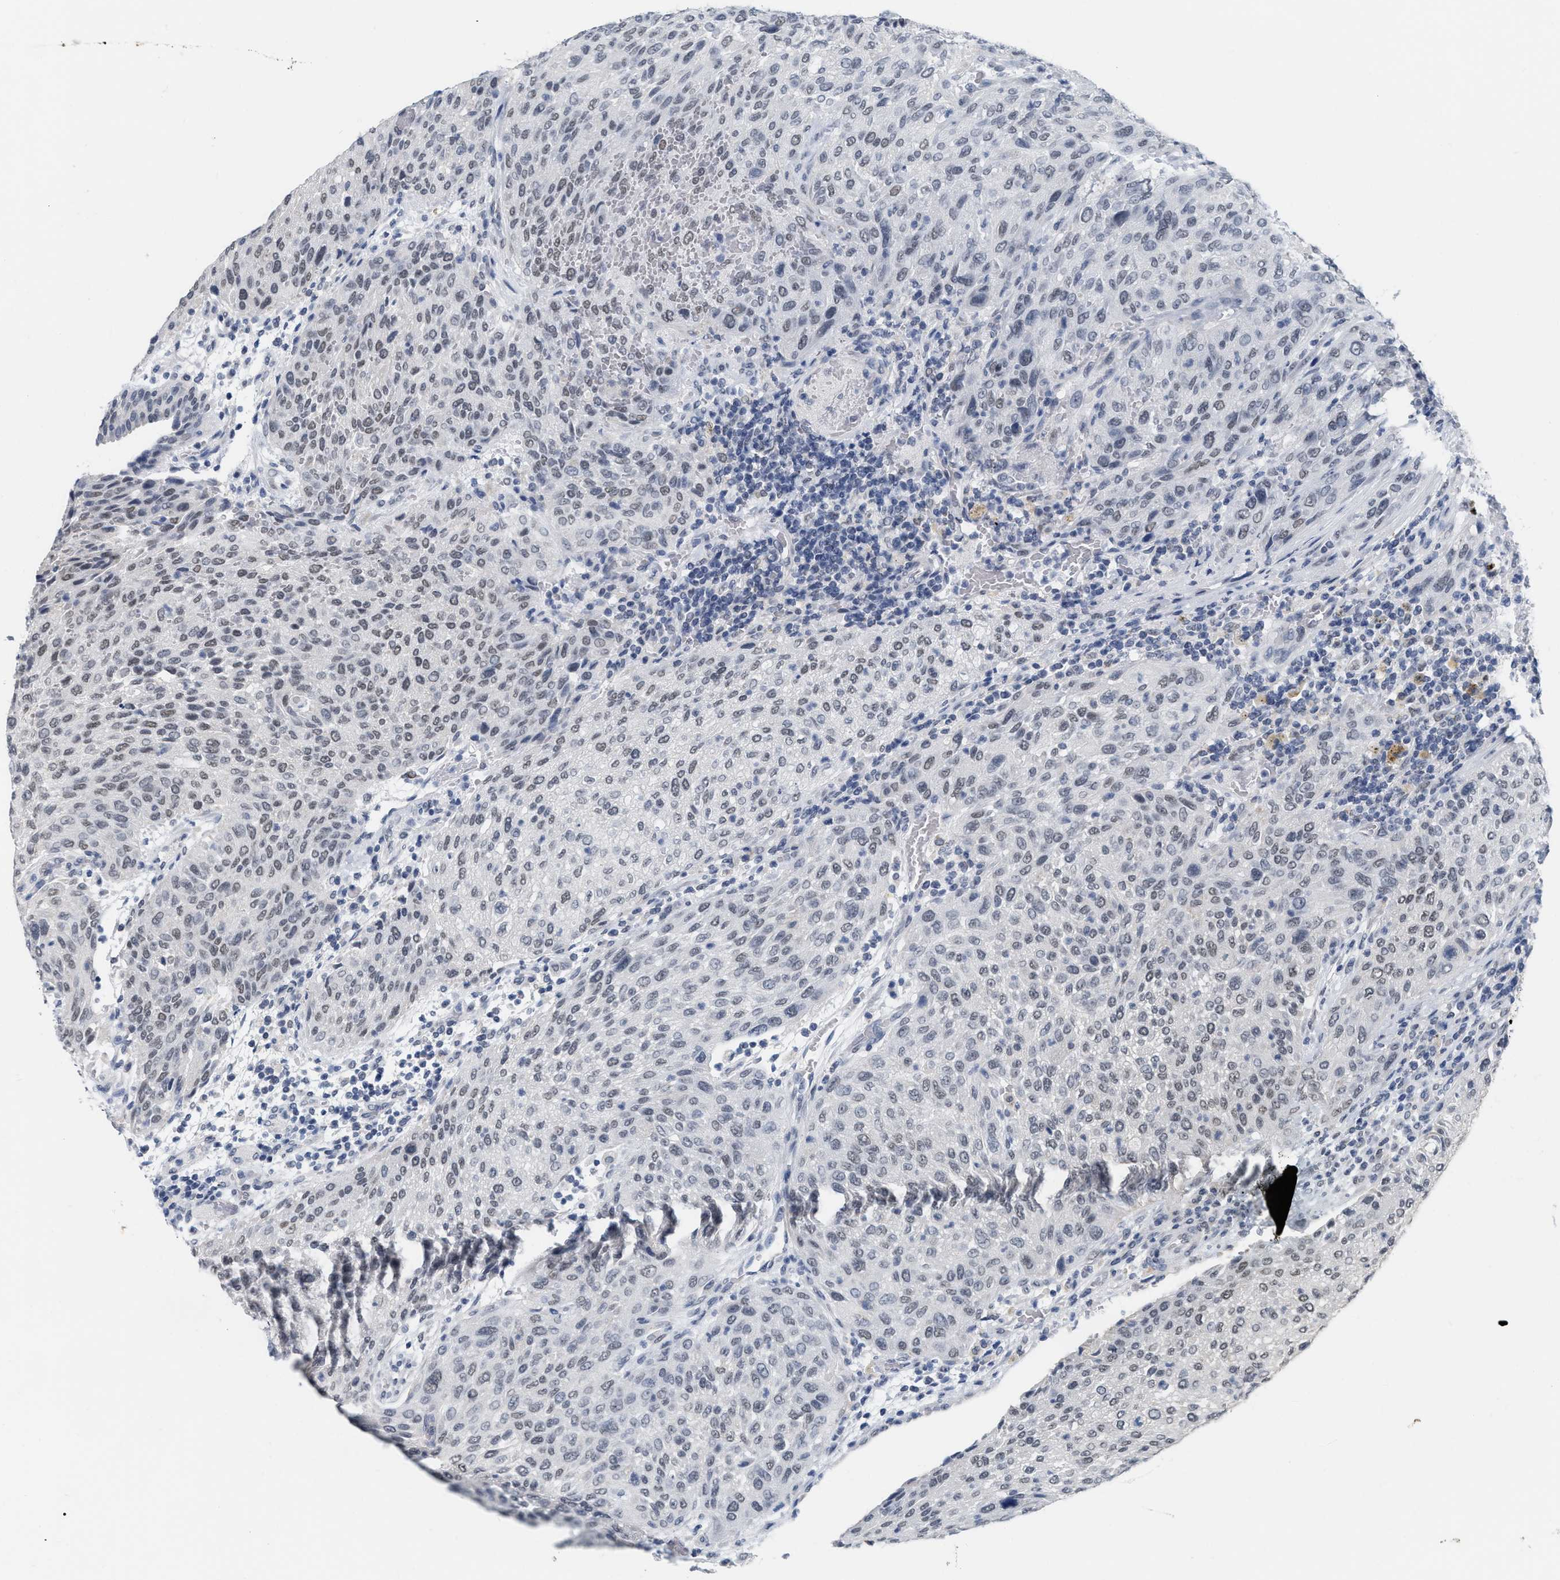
{"staining": {"intensity": "weak", "quantity": "<25%", "location": "nuclear"}, "tissue": "urothelial cancer", "cell_type": "Tumor cells", "image_type": "cancer", "snomed": [{"axis": "morphology", "description": "Urothelial carcinoma, Low grade"}, {"axis": "morphology", "description": "Urothelial carcinoma, High grade"}, {"axis": "topography", "description": "Urinary bladder"}], "caption": "This is an IHC photomicrograph of urothelial carcinoma (high-grade). There is no positivity in tumor cells.", "gene": "XIRP1", "patient": {"sex": "male", "age": 35}}